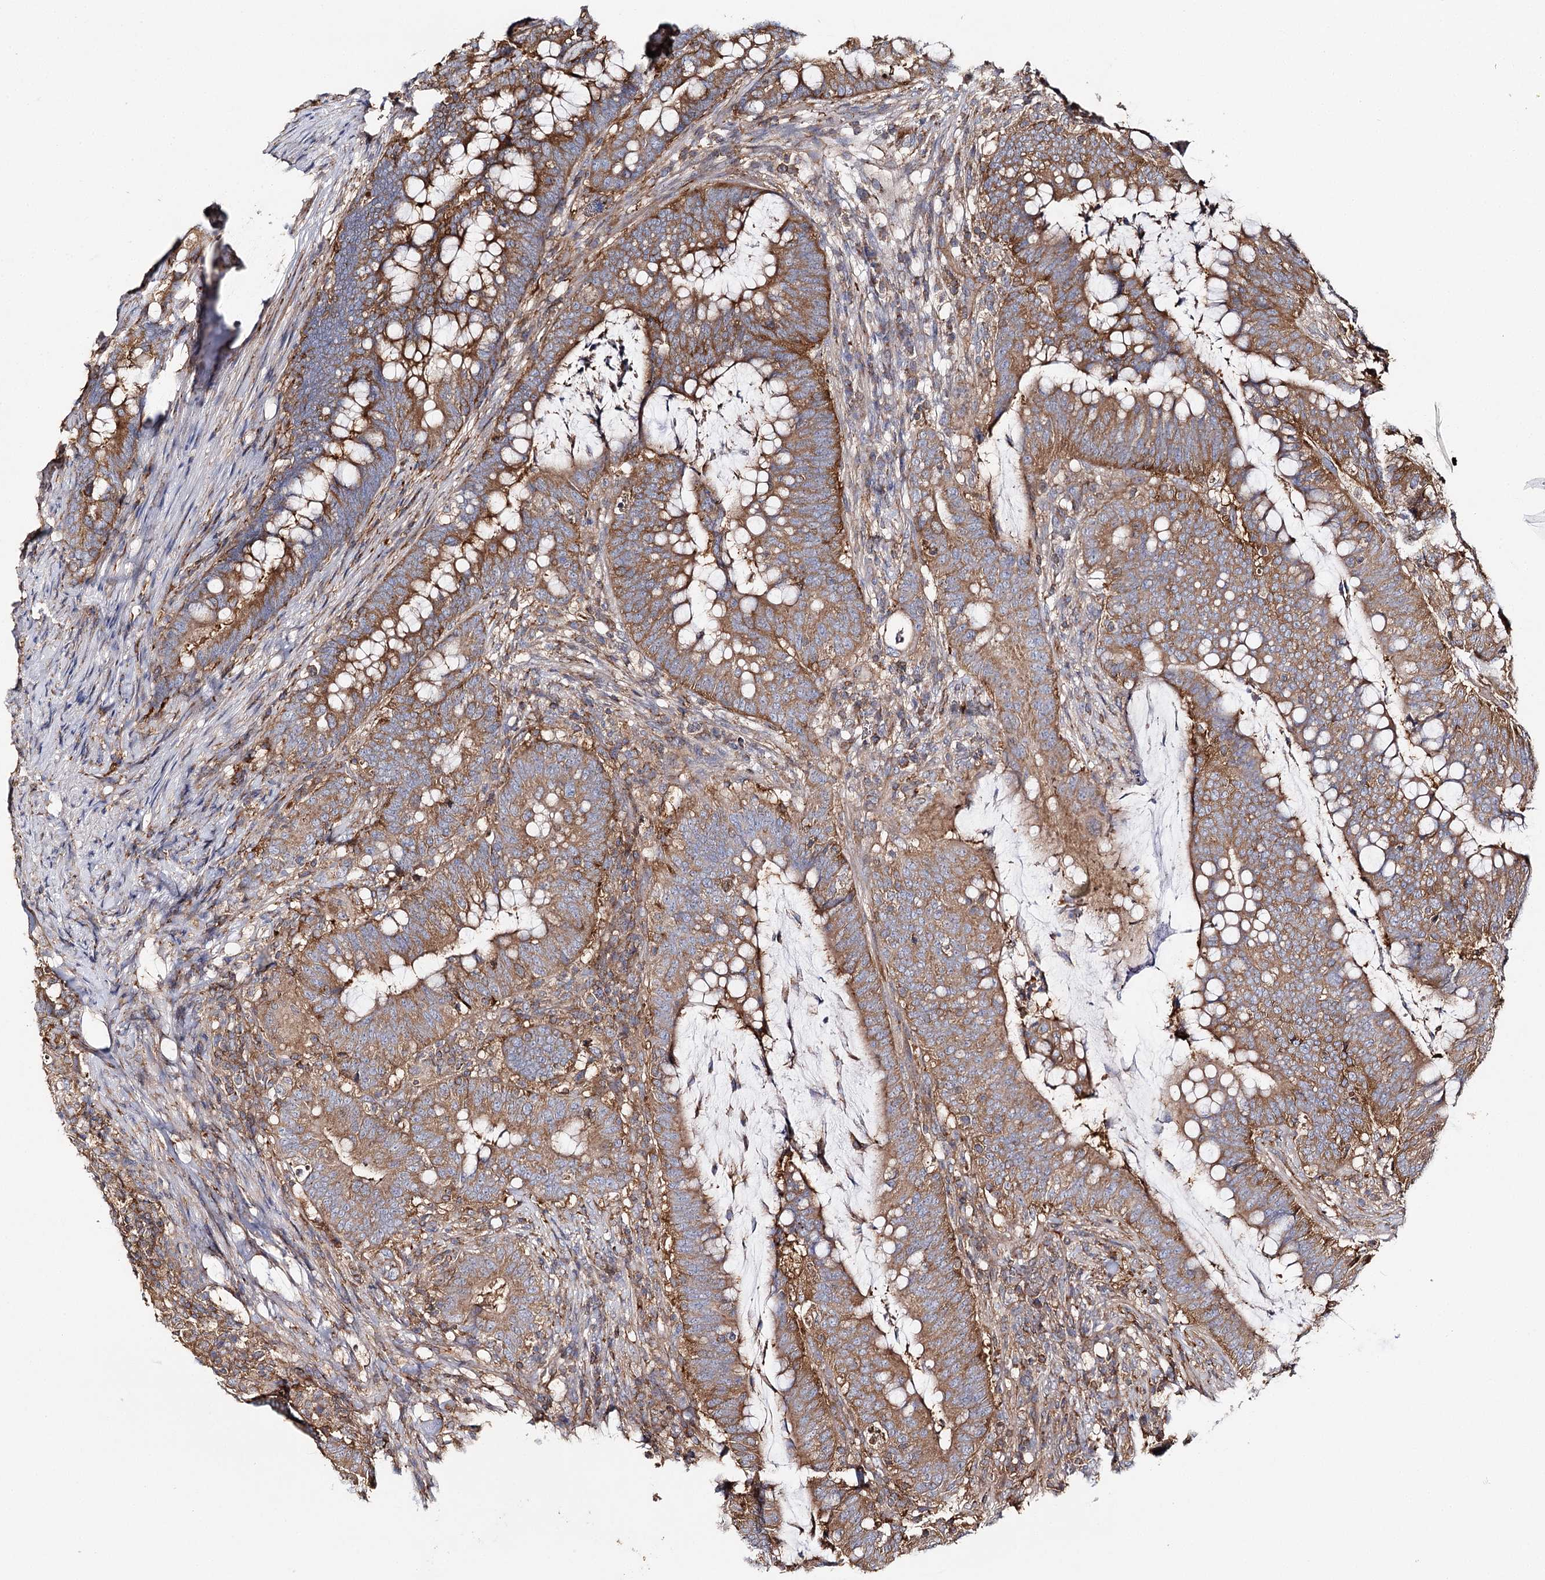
{"staining": {"intensity": "moderate", "quantity": ">75%", "location": "cytoplasmic/membranous"}, "tissue": "colorectal cancer", "cell_type": "Tumor cells", "image_type": "cancer", "snomed": [{"axis": "morphology", "description": "Adenocarcinoma, NOS"}, {"axis": "topography", "description": "Colon"}], "caption": "A brown stain shows moderate cytoplasmic/membranous staining of a protein in adenocarcinoma (colorectal) tumor cells.", "gene": "SEC24B", "patient": {"sex": "female", "age": 66}}